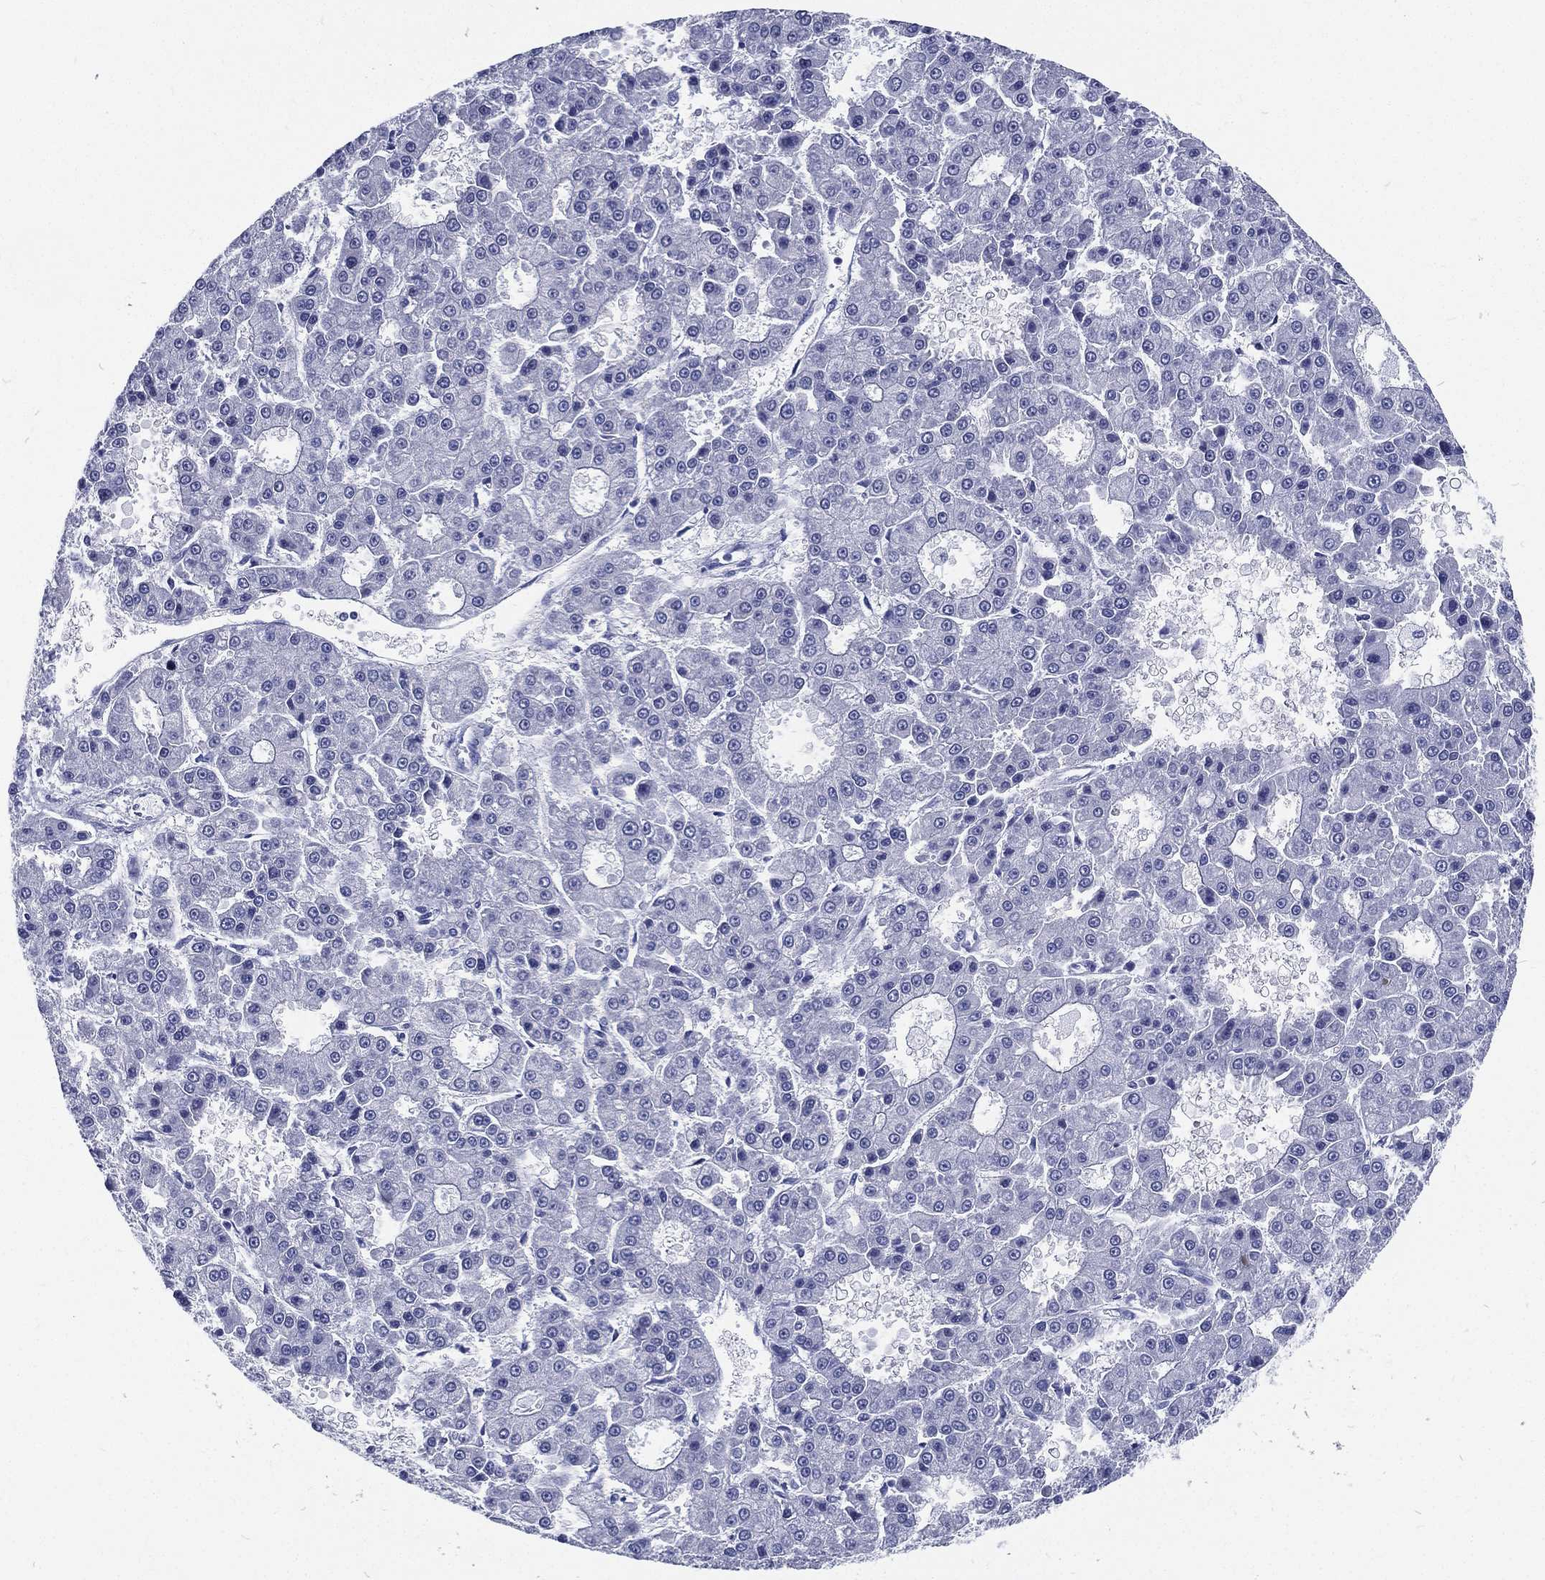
{"staining": {"intensity": "negative", "quantity": "none", "location": "none"}, "tissue": "liver cancer", "cell_type": "Tumor cells", "image_type": "cancer", "snomed": [{"axis": "morphology", "description": "Carcinoma, Hepatocellular, NOS"}, {"axis": "topography", "description": "Liver"}], "caption": "Tumor cells are negative for protein expression in human liver hepatocellular carcinoma. Brightfield microscopy of IHC stained with DAB (3,3'-diaminobenzidine) (brown) and hematoxylin (blue), captured at high magnification.", "gene": "RSPH4A", "patient": {"sex": "male", "age": 70}}